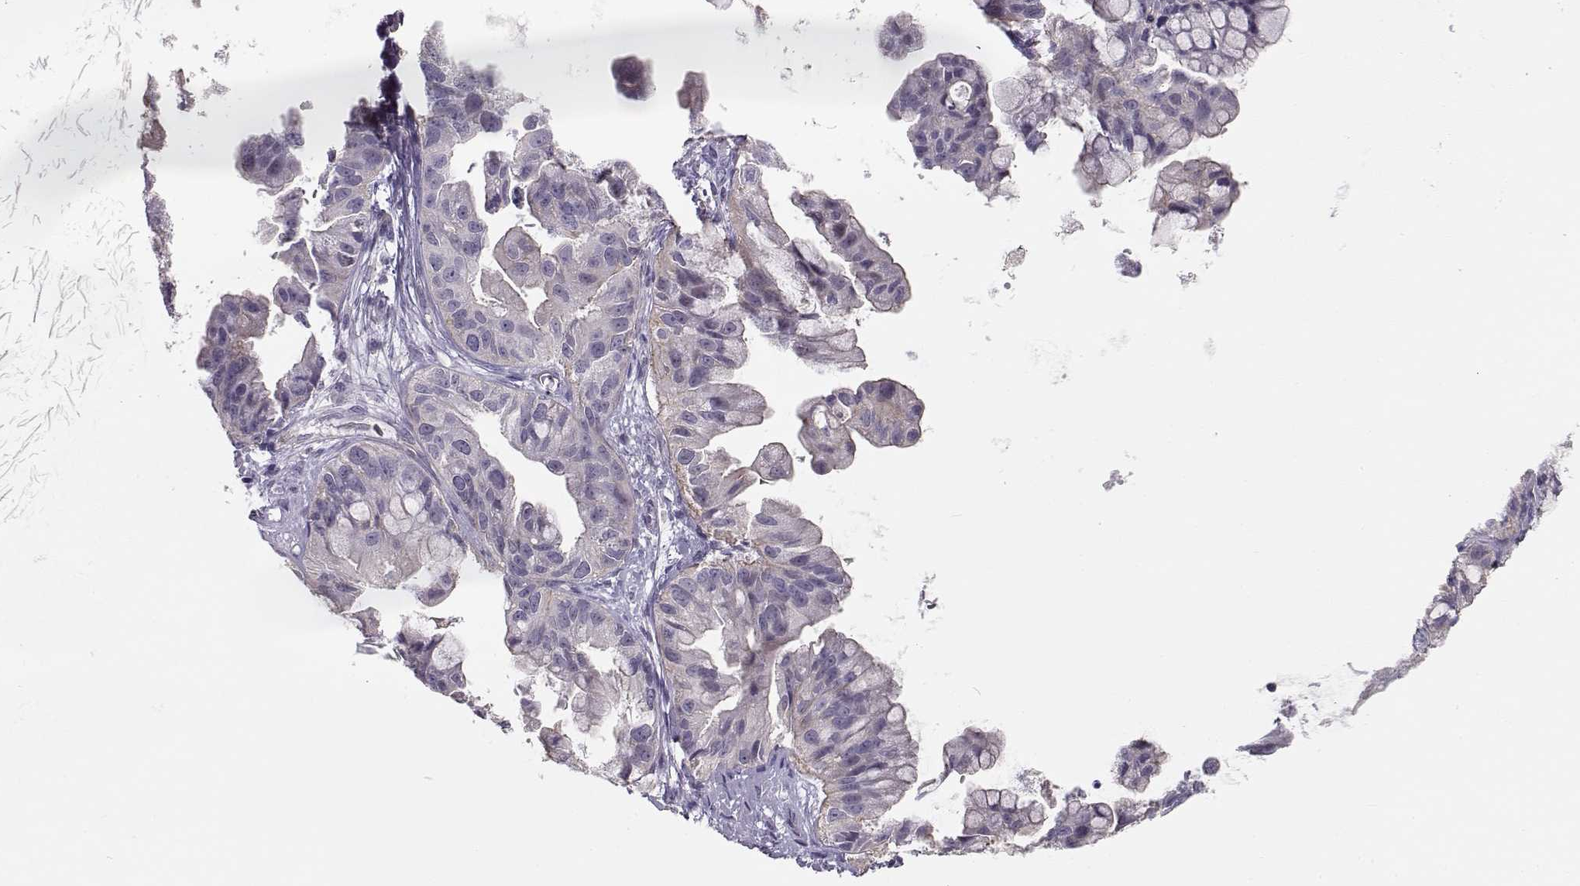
{"staining": {"intensity": "negative", "quantity": "none", "location": "none"}, "tissue": "ovarian cancer", "cell_type": "Tumor cells", "image_type": "cancer", "snomed": [{"axis": "morphology", "description": "Cystadenocarcinoma, mucinous, NOS"}, {"axis": "topography", "description": "Ovary"}], "caption": "This is an IHC micrograph of human ovarian mucinous cystadenocarcinoma. There is no positivity in tumor cells.", "gene": "DAPL1", "patient": {"sex": "female", "age": 76}}